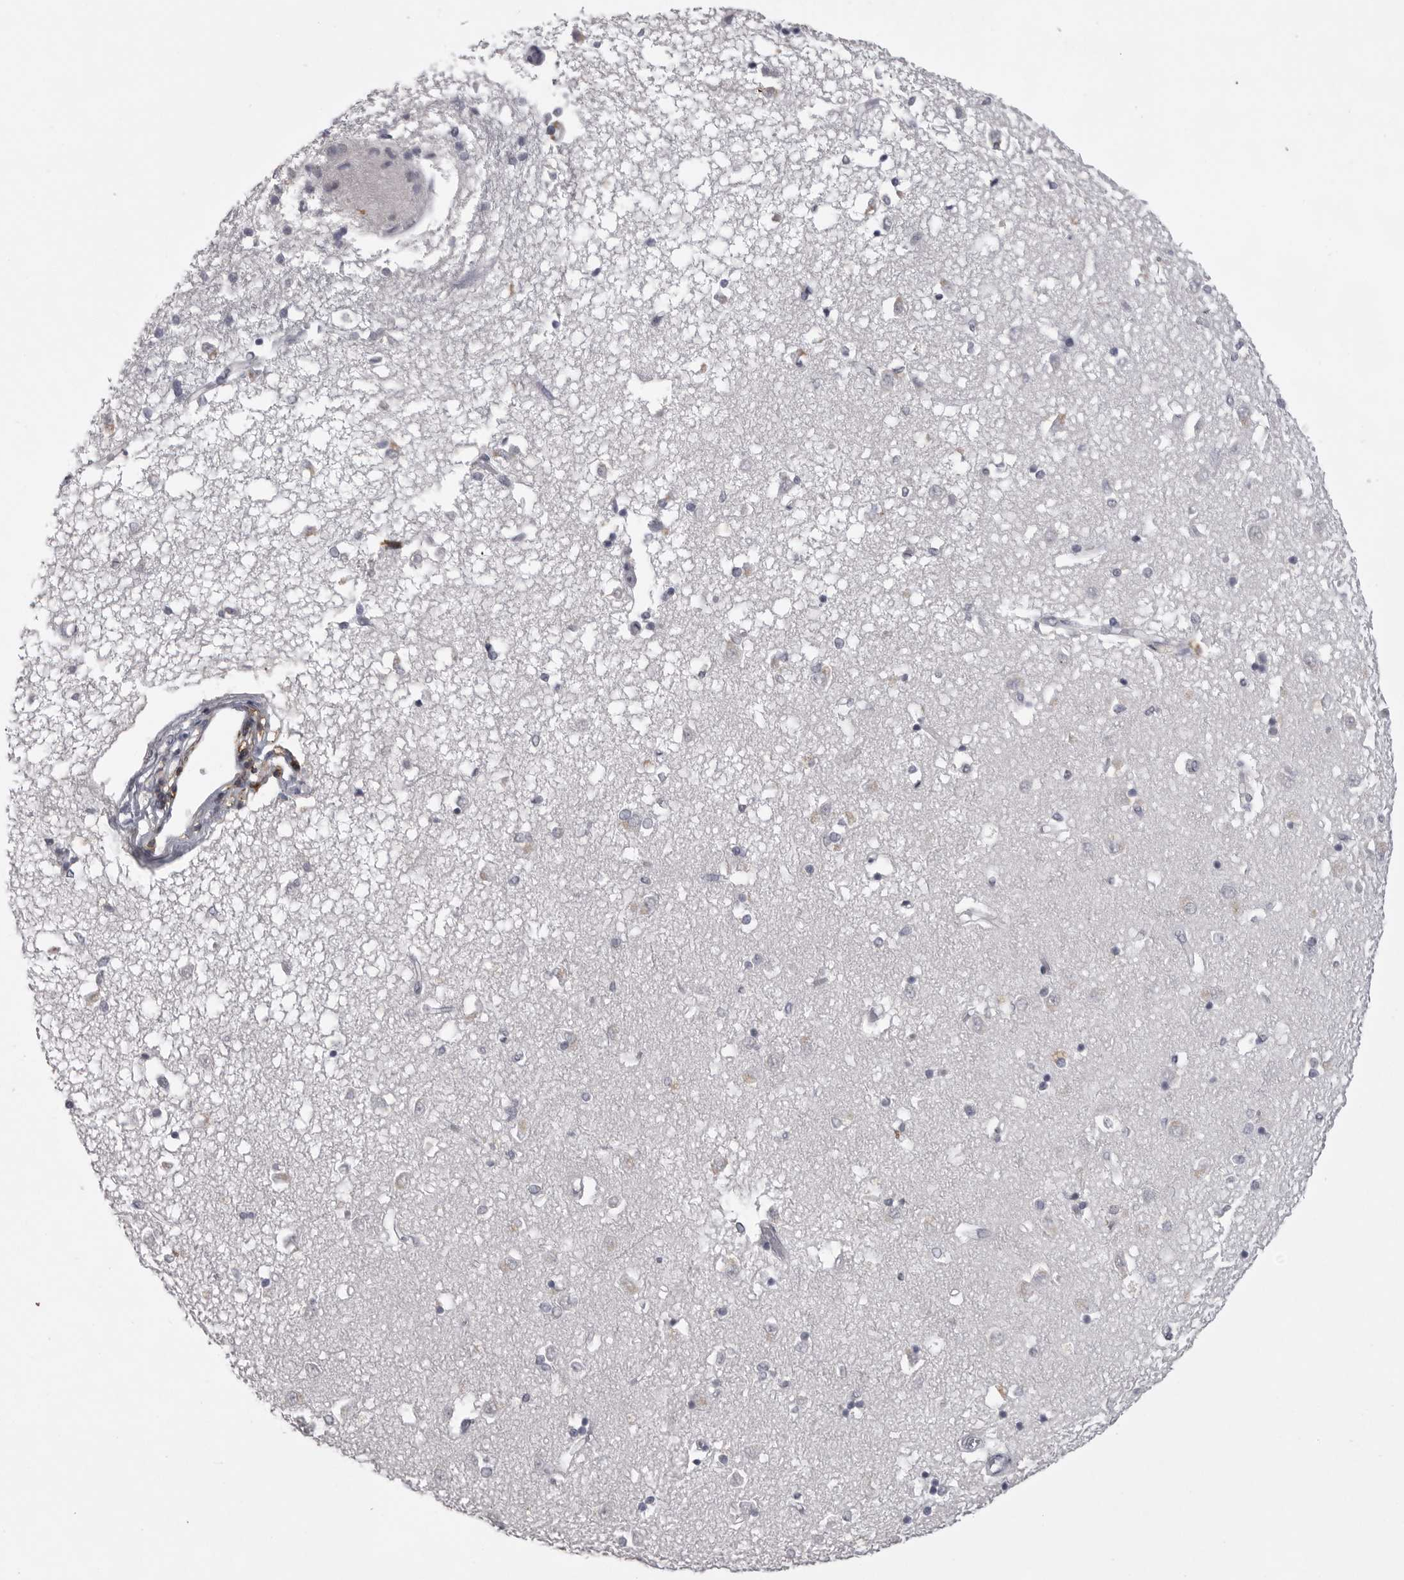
{"staining": {"intensity": "negative", "quantity": "none", "location": "none"}, "tissue": "caudate", "cell_type": "Glial cells", "image_type": "normal", "snomed": [{"axis": "morphology", "description": "Normal tissue, NOS"}, {"axis": "topography", "description": "Lateral ventricle wall"}], "caption": "An immunohistochemistry (IHC) micrograph of benign caudate is shown. There is no staining in glial cells of caudate. The staining is performed using DAB brown chromogen with nuclei counter-stained in using hematoxylin.", "gene": "ITGAL", "patient": {"sex": "male", "age": 45}}